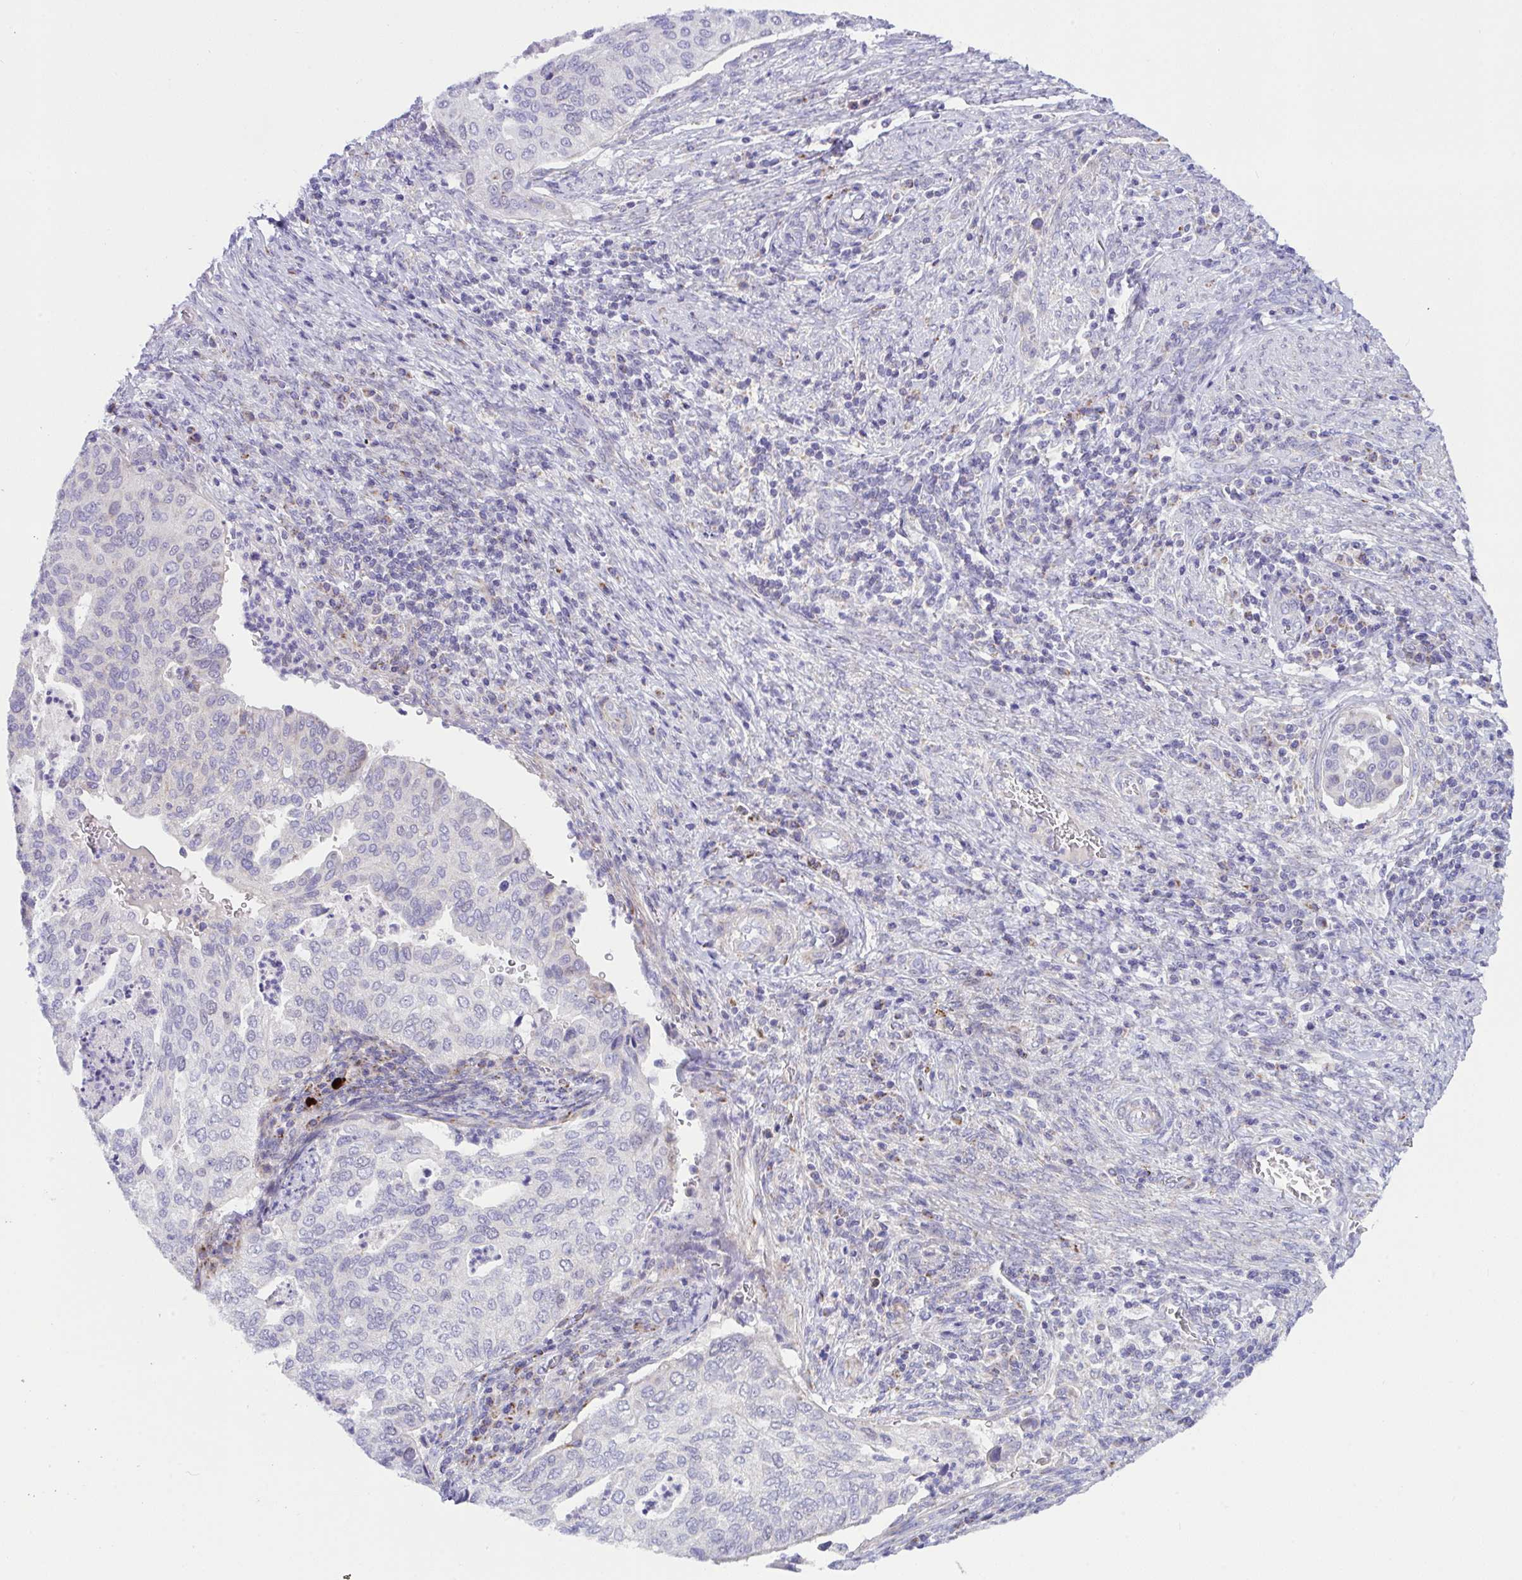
{"staining": {"intensity": "negative", "quantity": "none", "location": "none"}, "tissue": "cervical cancer", "cell_type": "Tumor cells", "image_type": "cancer", "snomed": [{"axis": "morphology", "description": "Squamous cell carcinoma, NOS"}, {"axis": "topography", "description": "Cervix"}], "caption": "Photomicrograph shows no significant protein staining in tumor cells of squamous cell carcinoma (cervical). (Brightfield microscopy of DAB immunohistochemistry (IHC) at high magnification).", "gene": "DTX3", "patient": {"sex": "female", "age": 38}}